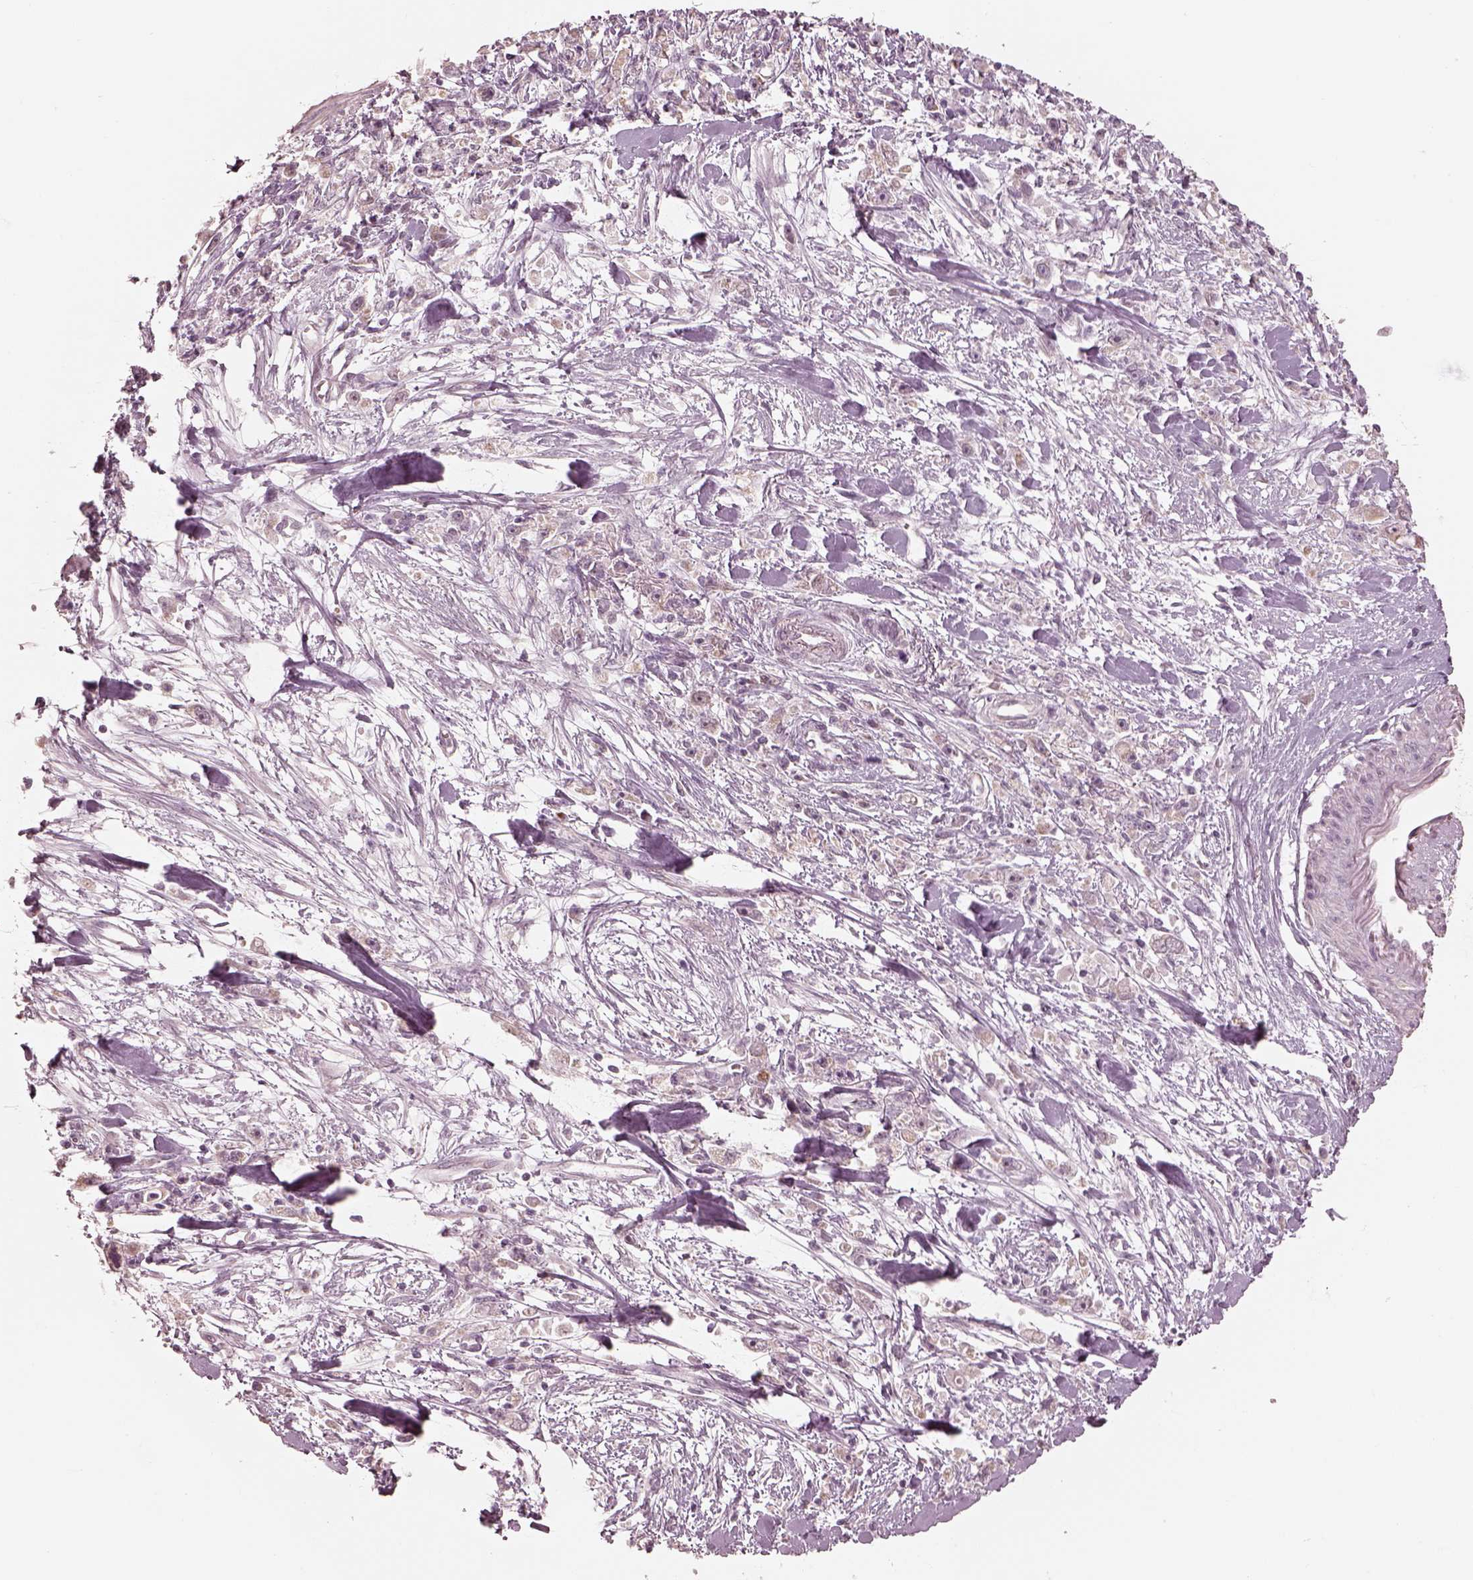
{"staining": {"intensity": "weak", "quantity": "<25%", "location": "cytoplasmic/membranous"}, "tissue": "stomach cancer", "cell_type": "Tumor cells", "image_type": "cancer", "snomed": [{"axis": "morphology", "description": "Adenocarcinoma, NOS"}, {"axis": "topography", "description": "Stomach"}], "caption": "Tumor cells are negative for protein expression in human stomach cancer.", "gene": "IQCB1", "patient": {"sex": "female", "age": 59}}